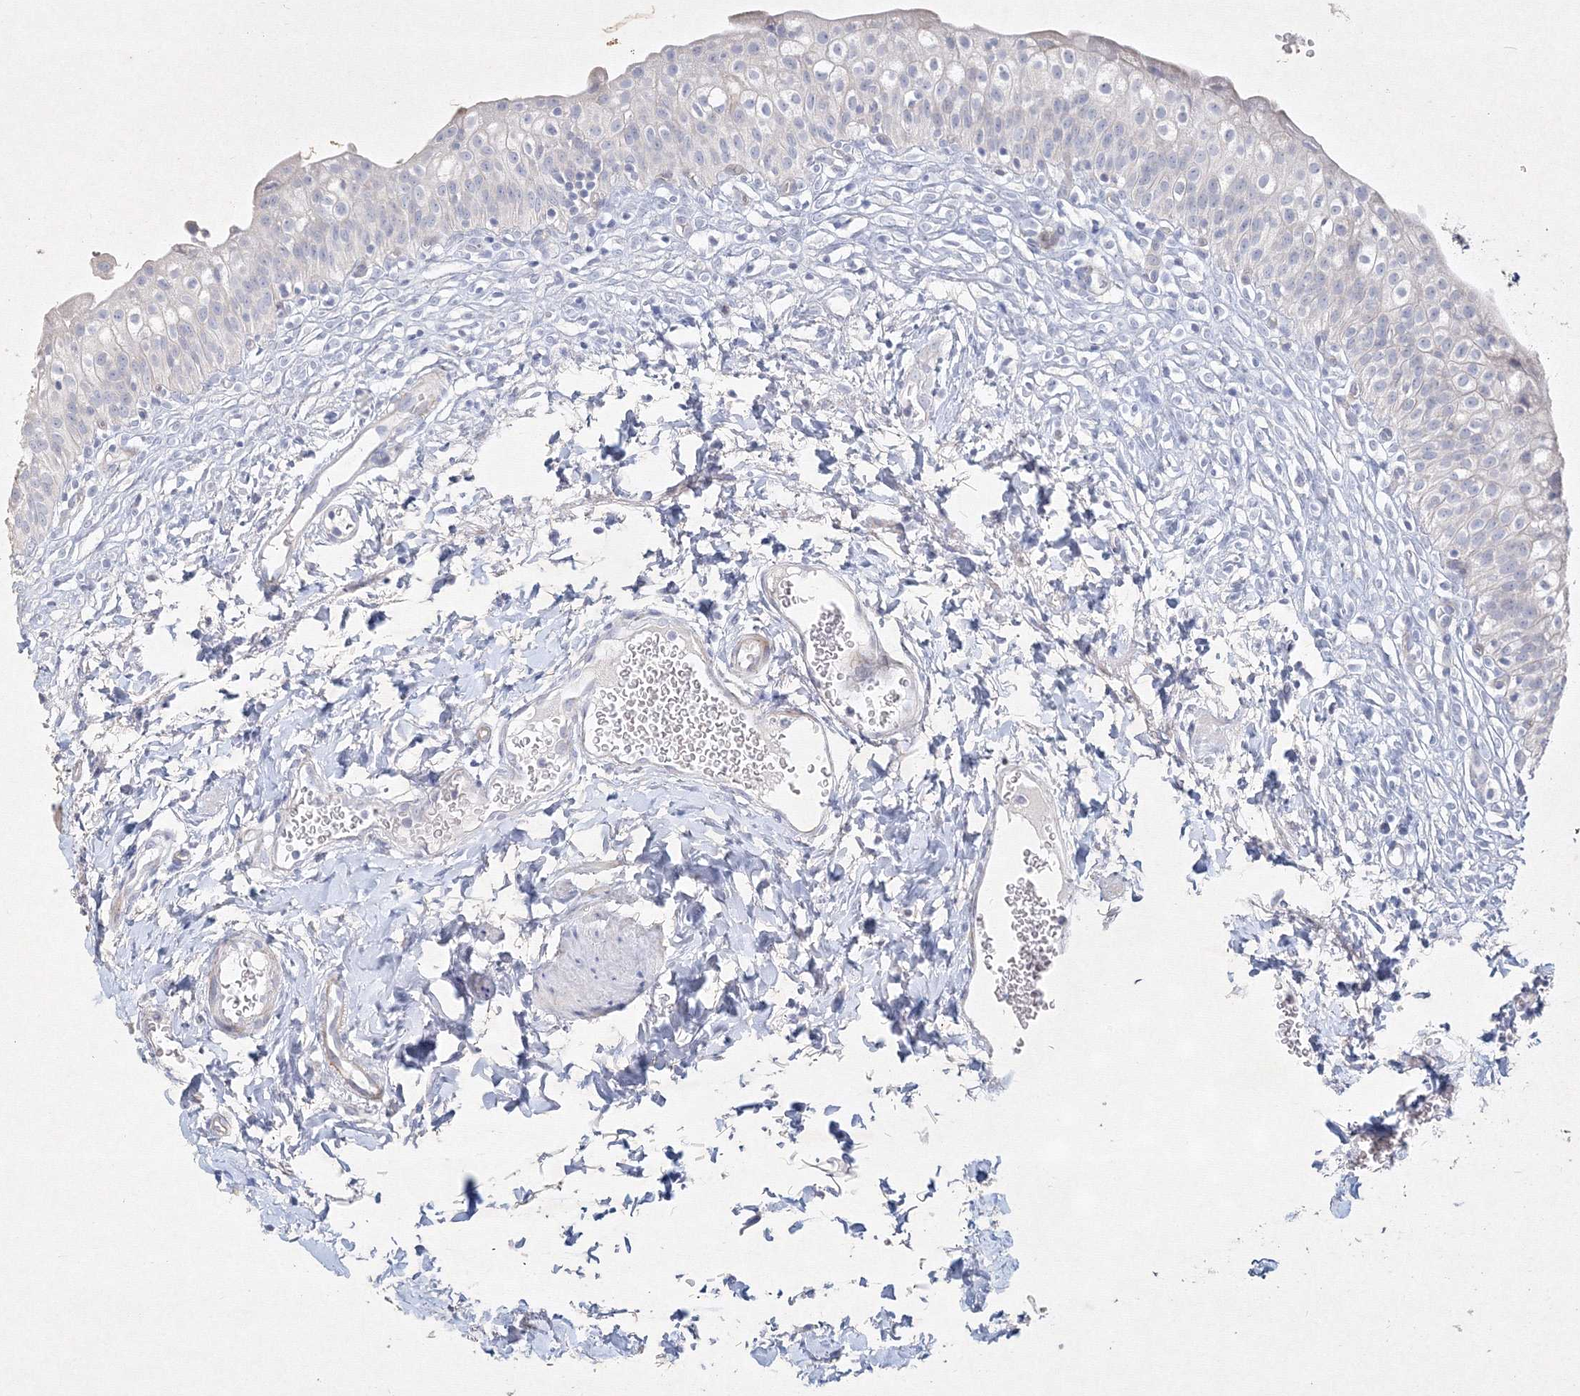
{"staining": {"intensity": "negative", "quantity": "none", "location": "none"}, "tissue": "urinary bladder", "cell_type": "Urothelial cells", "image_type": "normal", "snomed": [{"axis": "morphology", "description": "Normal tissue, NOS"}, {"axis": "topography", "description": "Urinary bladder"}], "caption": "High power microscopy photomicrograph of an immunohistochemistry (IHC) micrograph of unremarkable urinary bladder, revealing no significant positivity in urothelial cells. (DAB immunohistochemistry (IHC) visualized using brightfield microscopy, high magnification).", "gene": "CXXC4", "patient": {"sex": "male", "age": 55}}